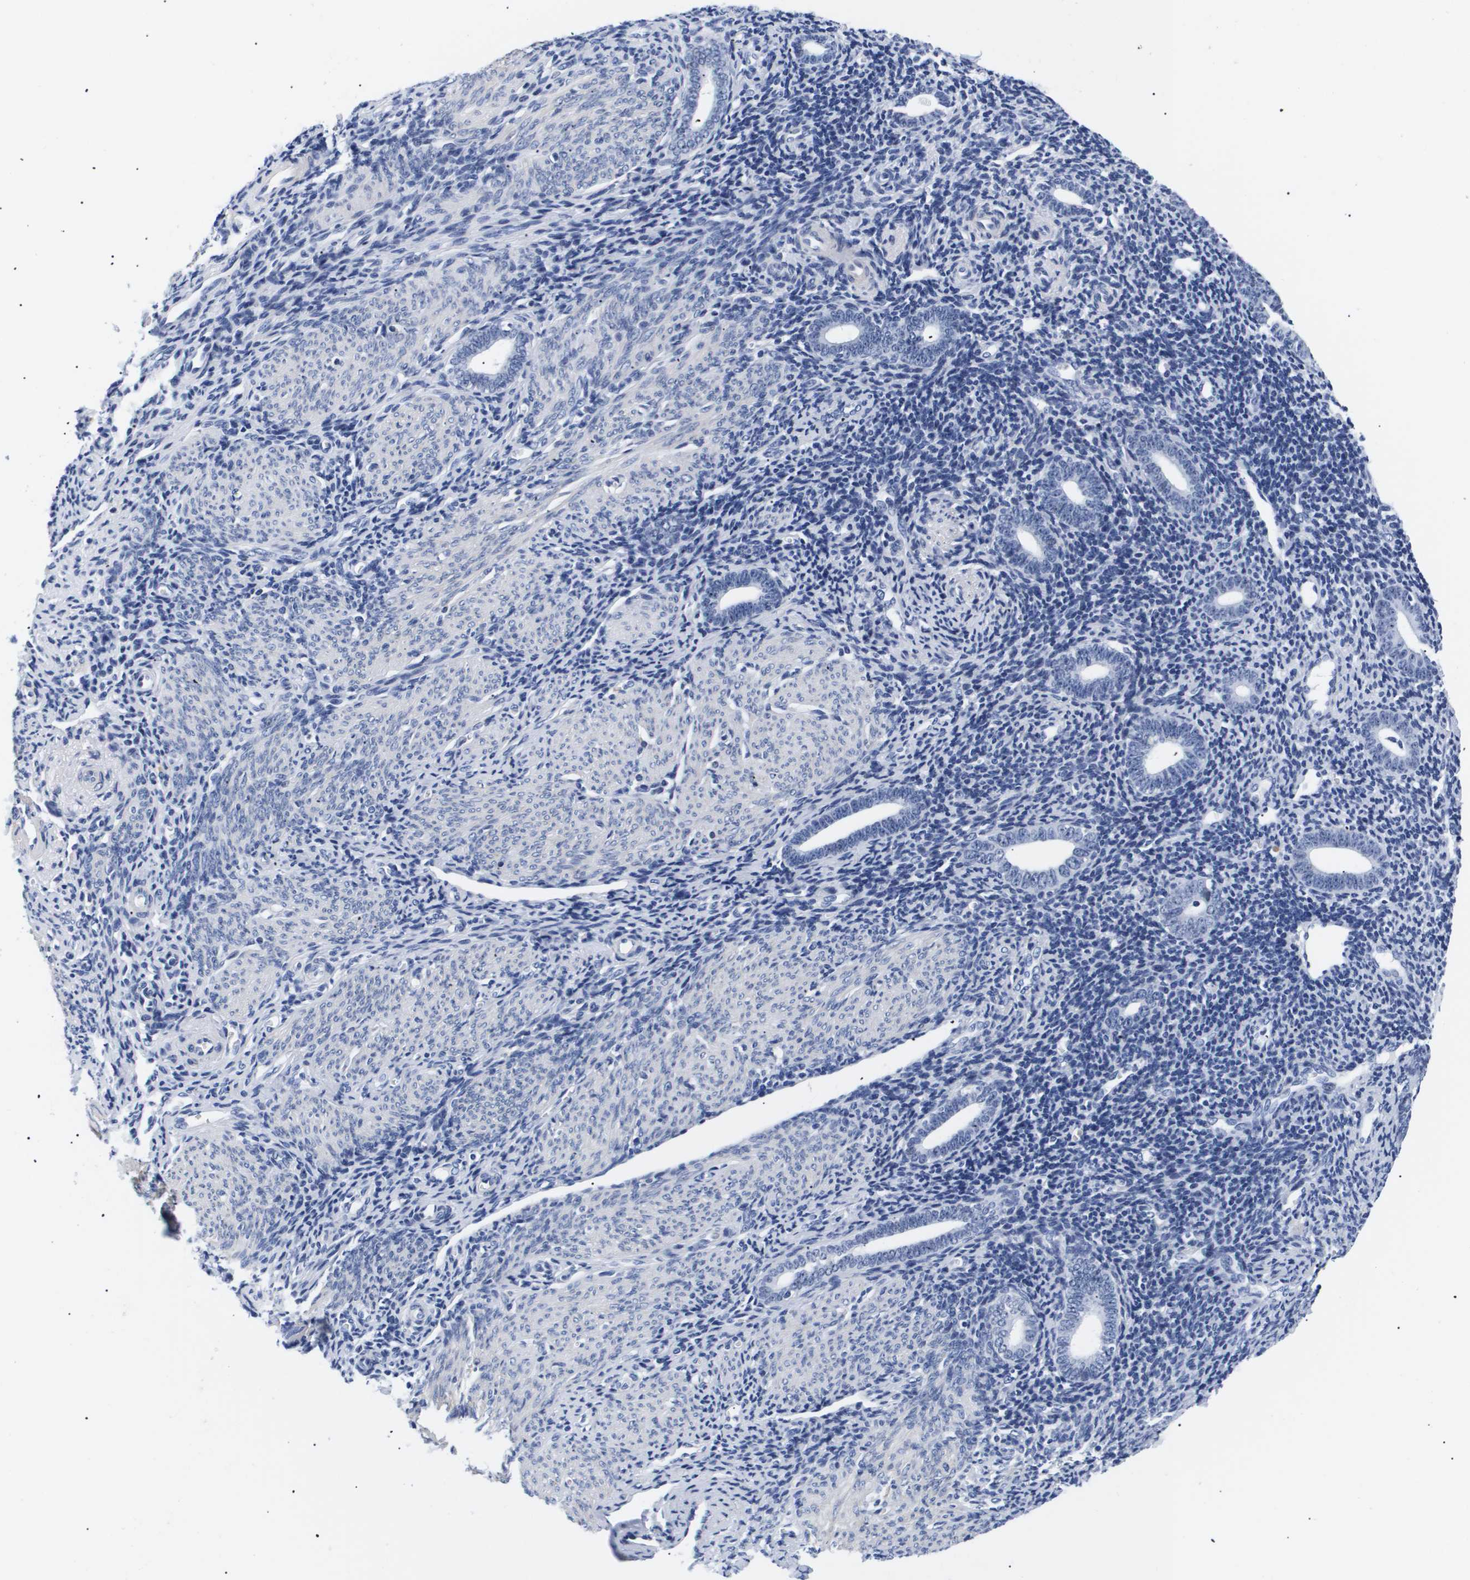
{"staining": {"intensity": "negative", "quantity": "none", "location": "none"}, "tissue": "endometrium", "cell_type": "Cells in endometrial stroma", "image_type": "normal", "snomed": [{"axis": "morphology", "description": "Normal tissue, NOS"}, {"axis": "topography", "description": "Endometrium"}], "caption": "High power microscopy photomicrograph of an immunohistochemistry (IHC) micrograph of unremarkable endometrium, revealing no significant staining in cells in endometrial stroma.", "gene": "SHD", "patient": {"sex": "female", "age": 50}}